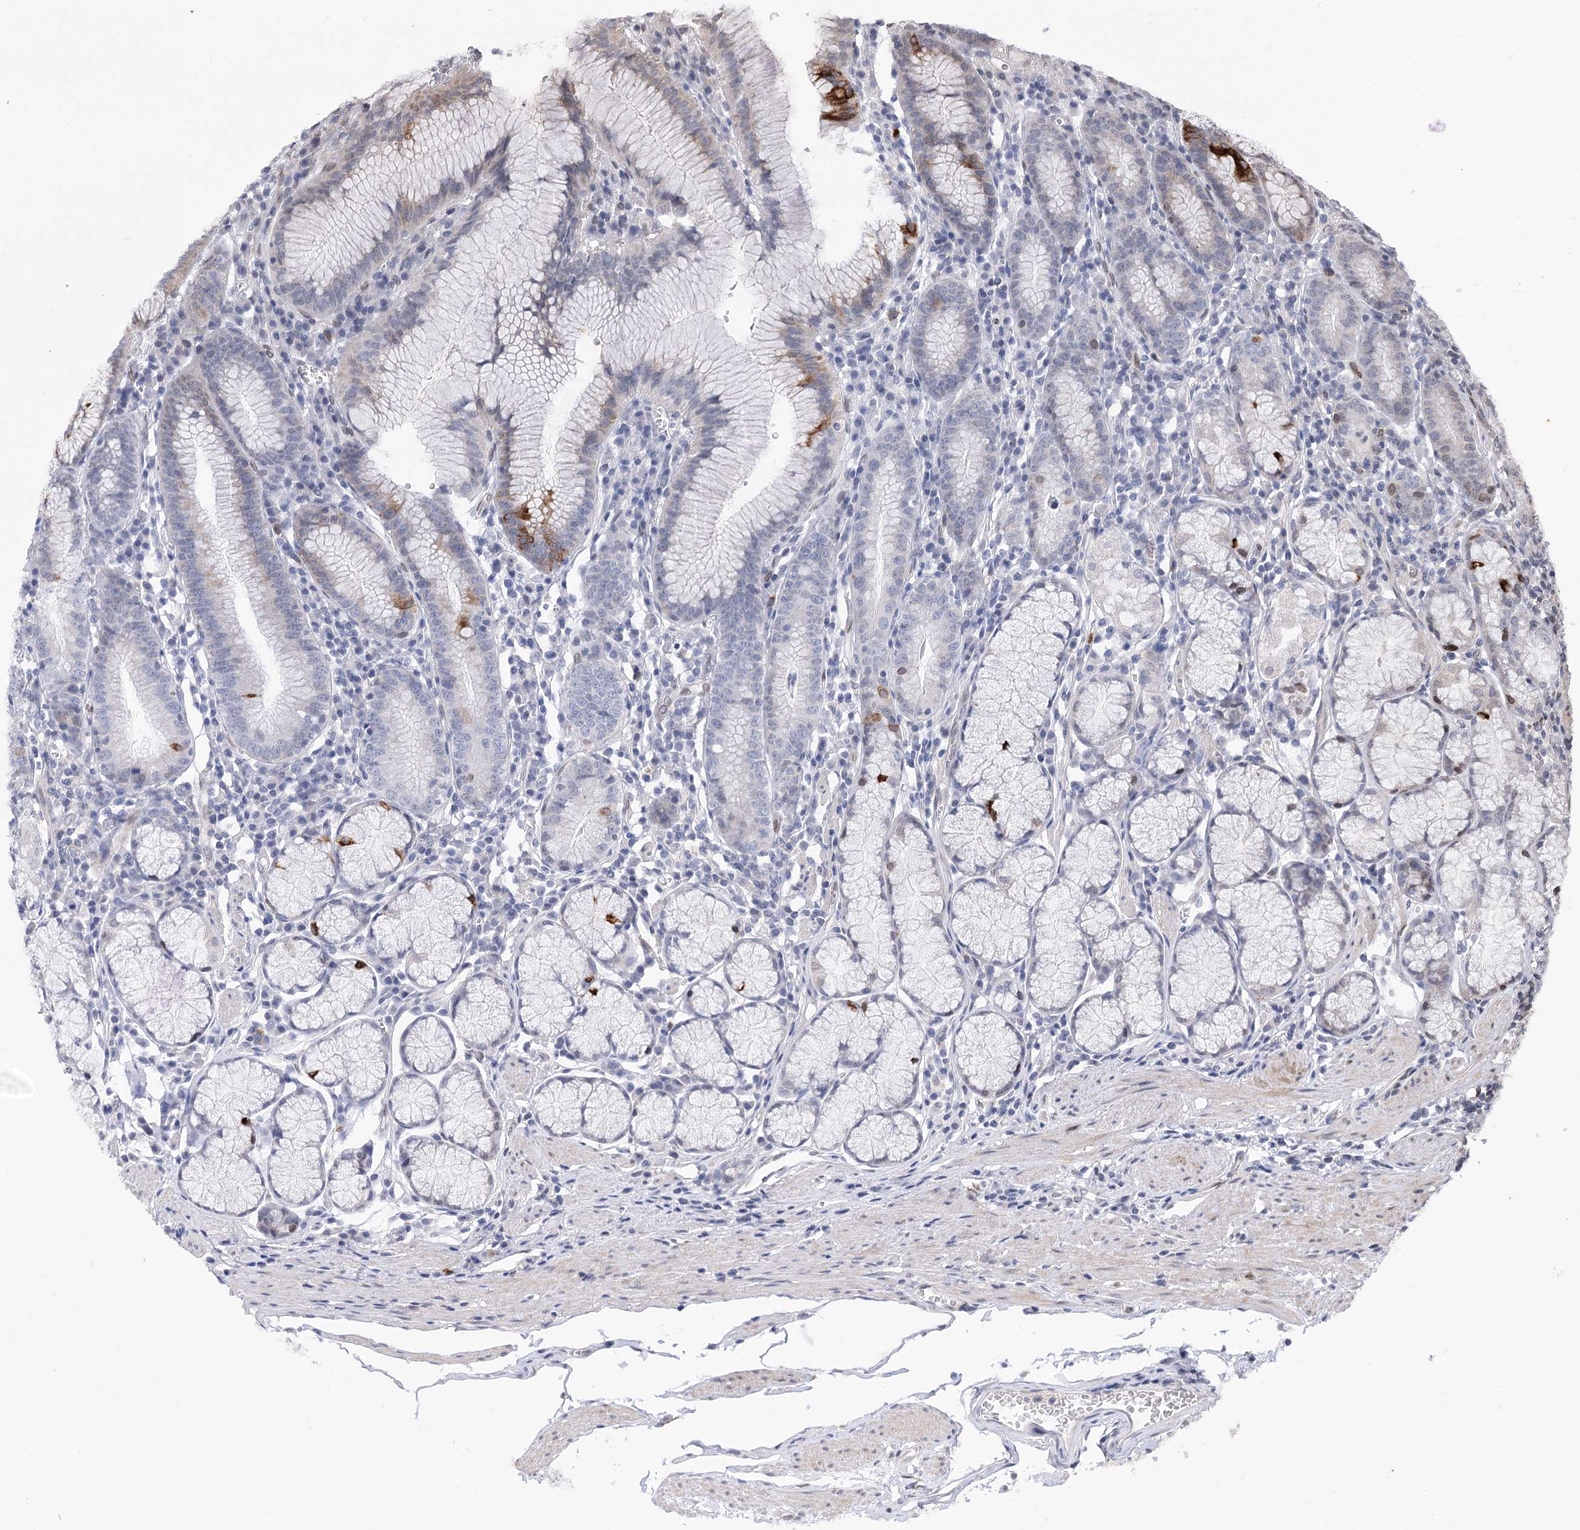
{"staining": {"intensity": "strong", "quantity": "<25%", "location": "cytoplasmic/membranous"}, "tissue": "stomach", "cell_type": "Glandular cells", "image_type": "normal", "snomed": [{"axis": "morphology", "description": "Normal tissue, NOS"}, {"axis": "topography", "description": "Stomach"}], "caption": "IHC image of benign stomach stained for a protein (brown), which exhibits medium levels of strong cytoplasmic/membranous positivity in about <25% of glandular cells.", "gene": "TMEM201", "patient": {"sex": "male", "age": 55}}